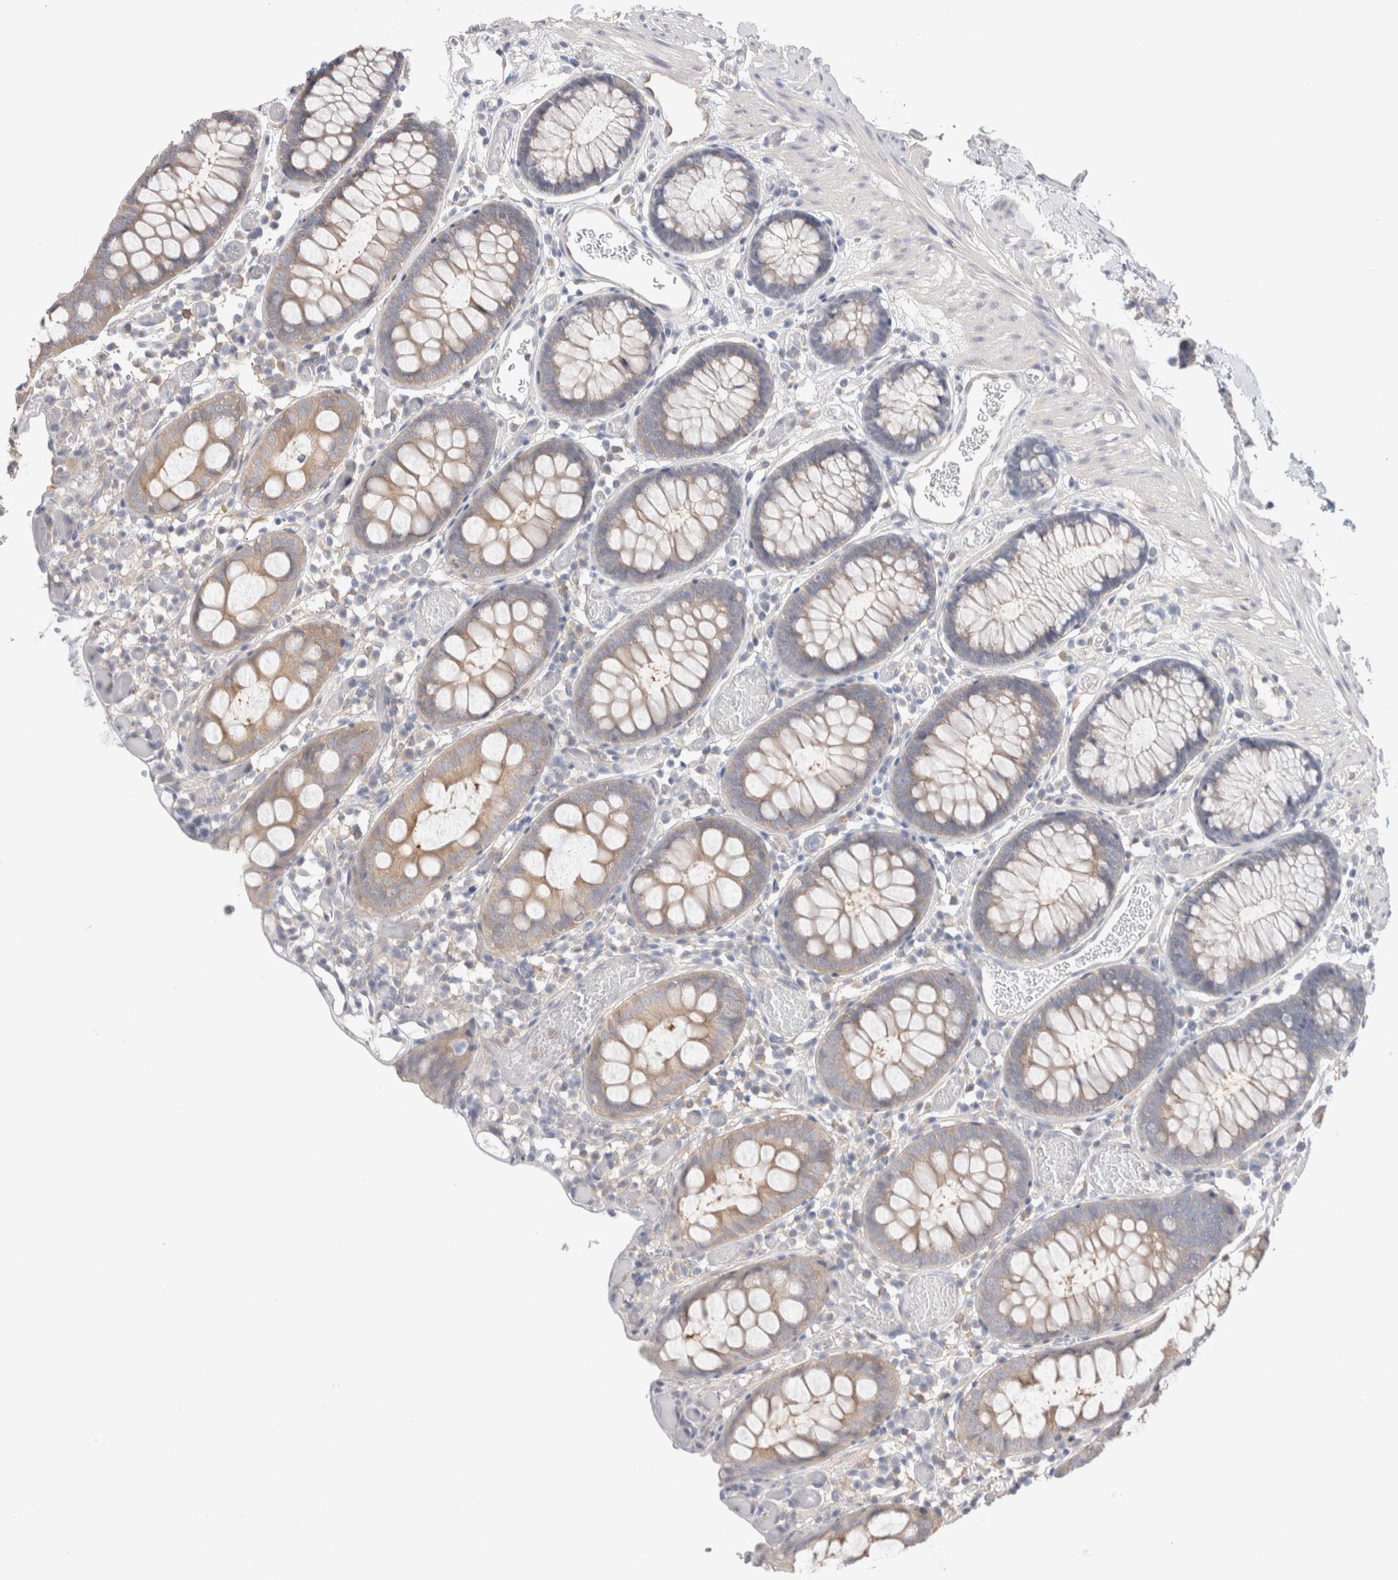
{"staining": {"intensity": "weak", "quantity": "<25%", "location": "cytoplasmic/membranous"}, "tissue": "colon", "cell_type": "Endothelial cells", "image_type": "normal", "snomed": [{"axis": "morphology", "description": "Normal tissue, NOS"}, {"axis": "topography", "description": "Colon"}], "caption": "Protein analysis of benign colon displays no significant expression in endothelial cells. (Brightfield microscopy of DAB IHC at high magnification).", "gene": "CAPN2", "patient": {"sex": "male", "age": 14}}